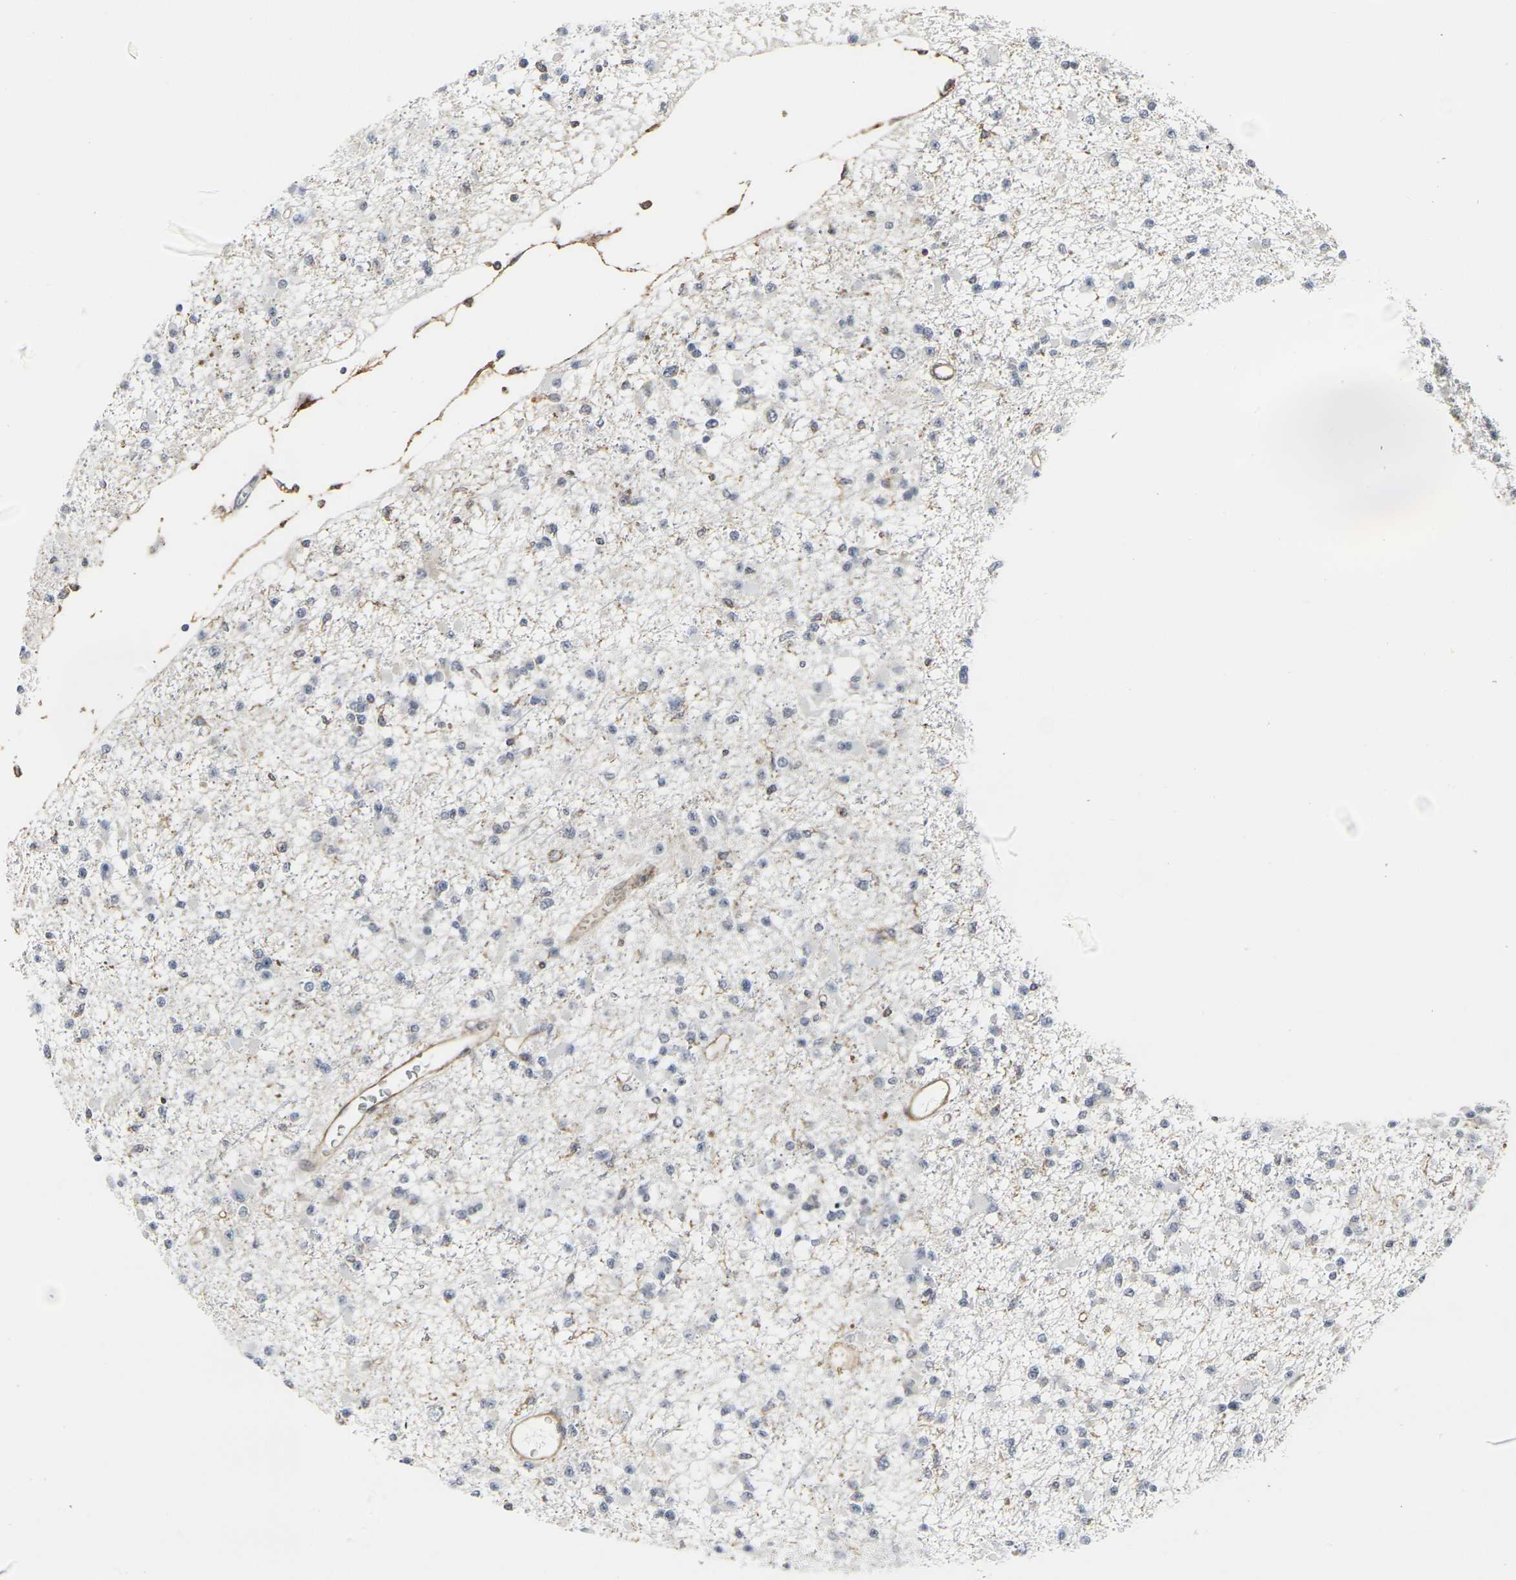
{"staining": {"intensity": "negative", "quantity": "none", "location": "none"}, "tissue": "glioma", "cell_type": "Tumor cells", "image_type": "cancer", "snomed": [{"axis": "morphology", "description": "Glioma, malignant, Low grade"}, {"axis": "topography", "description": "Brain"}], "caption": "Tumor cells show no significant positivity in glioma. (Immunohistochemistry, brightfield microscopy, high magnification).", "gene": "MYOF", "patient": {"sex": "female", "age": 22}}